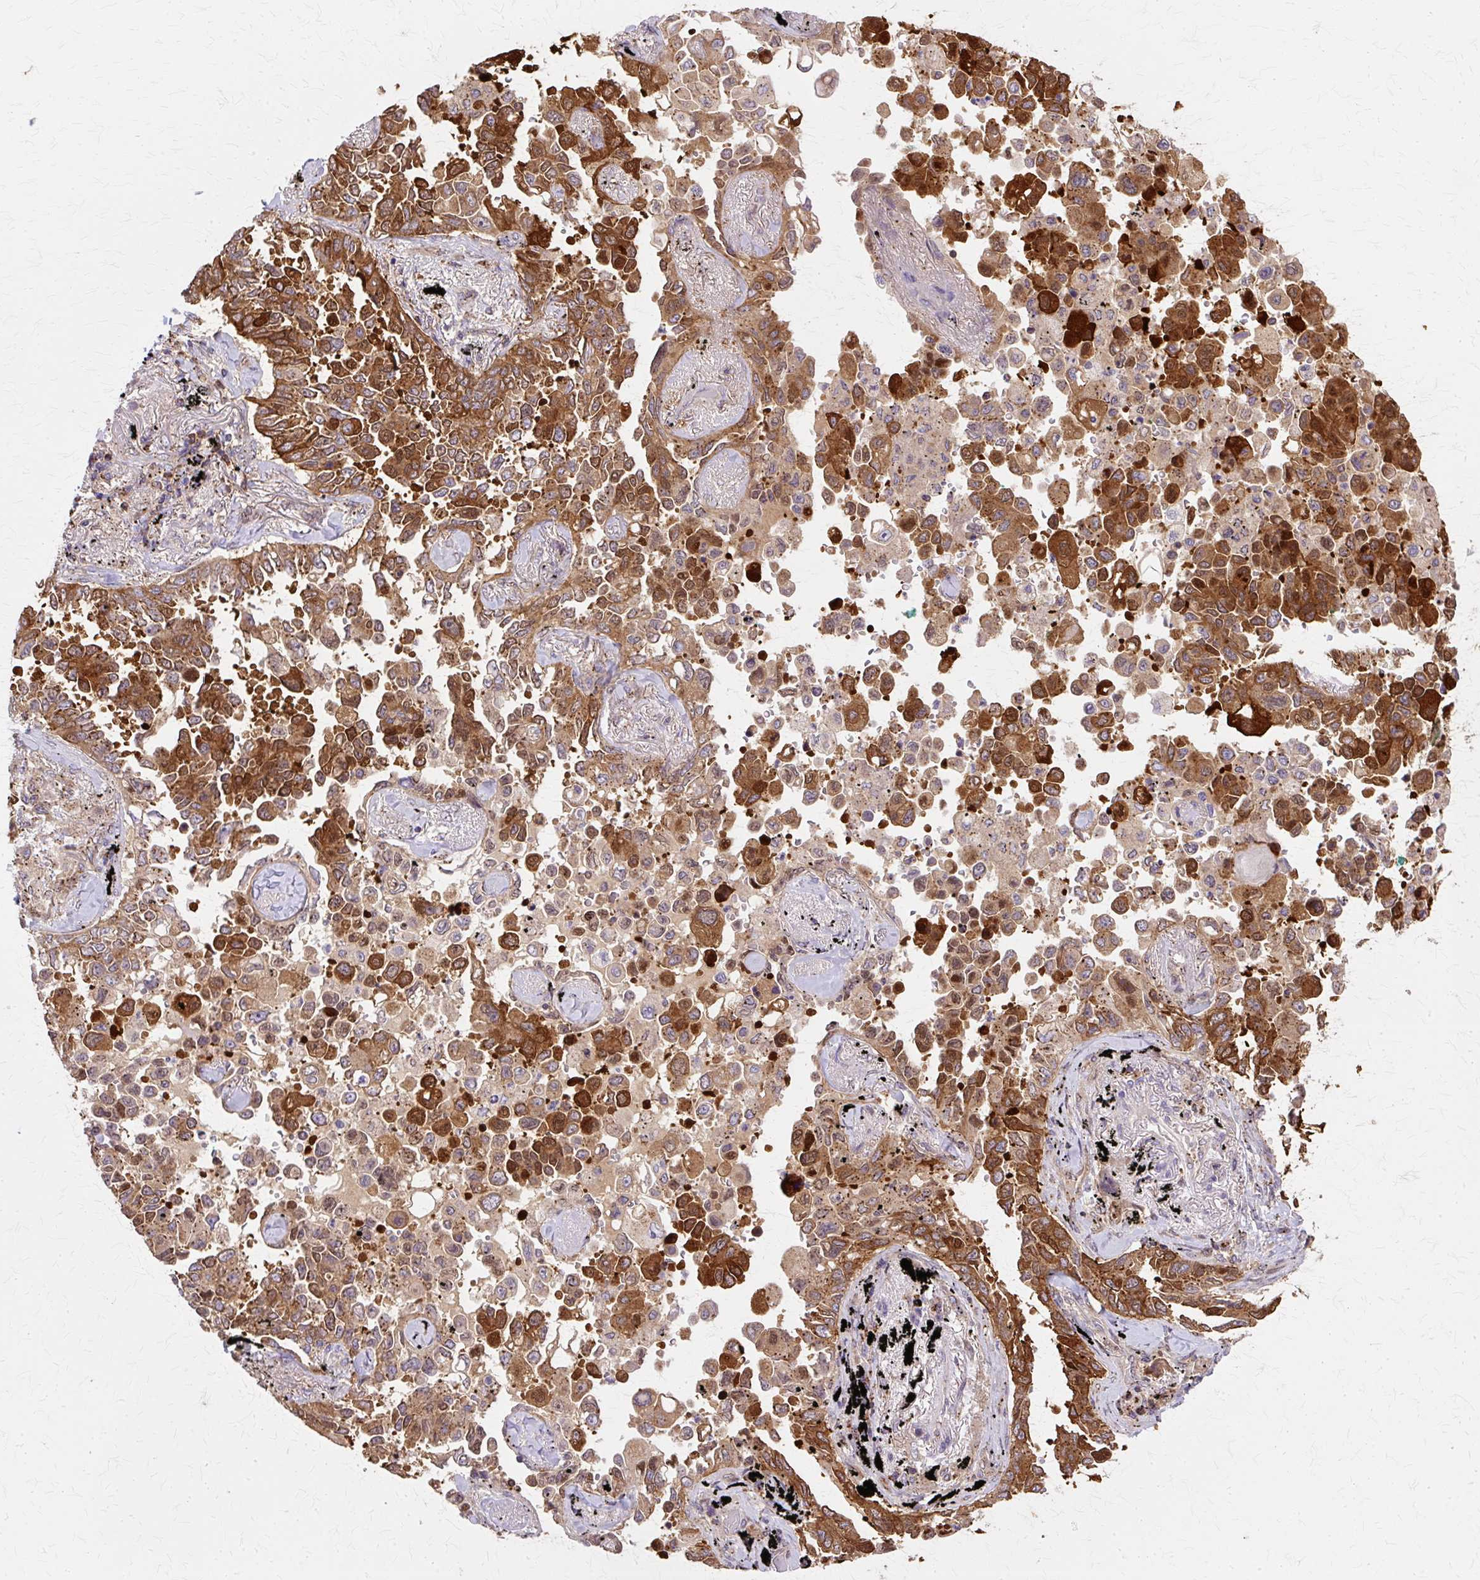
{"staining": {"intensity": "strong", "quantity": ">75%", "location": "cytoplasmic/membranous"}, "tissue": "lung cancer", "cell_type": "Tumor cells", "image_type": "cancer", "snomed": [{"axis": "morphology", "description": "Adenocarcinoma, NOS"}, {"axis": "topography", "description": "Lung"}], "caption": "This micrograph shows lung cancer stained with IHC to label a protein in brown. The cytoplasmic/membranous of tumor cells show strong positivity for the protein. Nuclei are counter-stained blue.", "gene": "COPB1", "patient": {"sex": "female", "age": 67}}